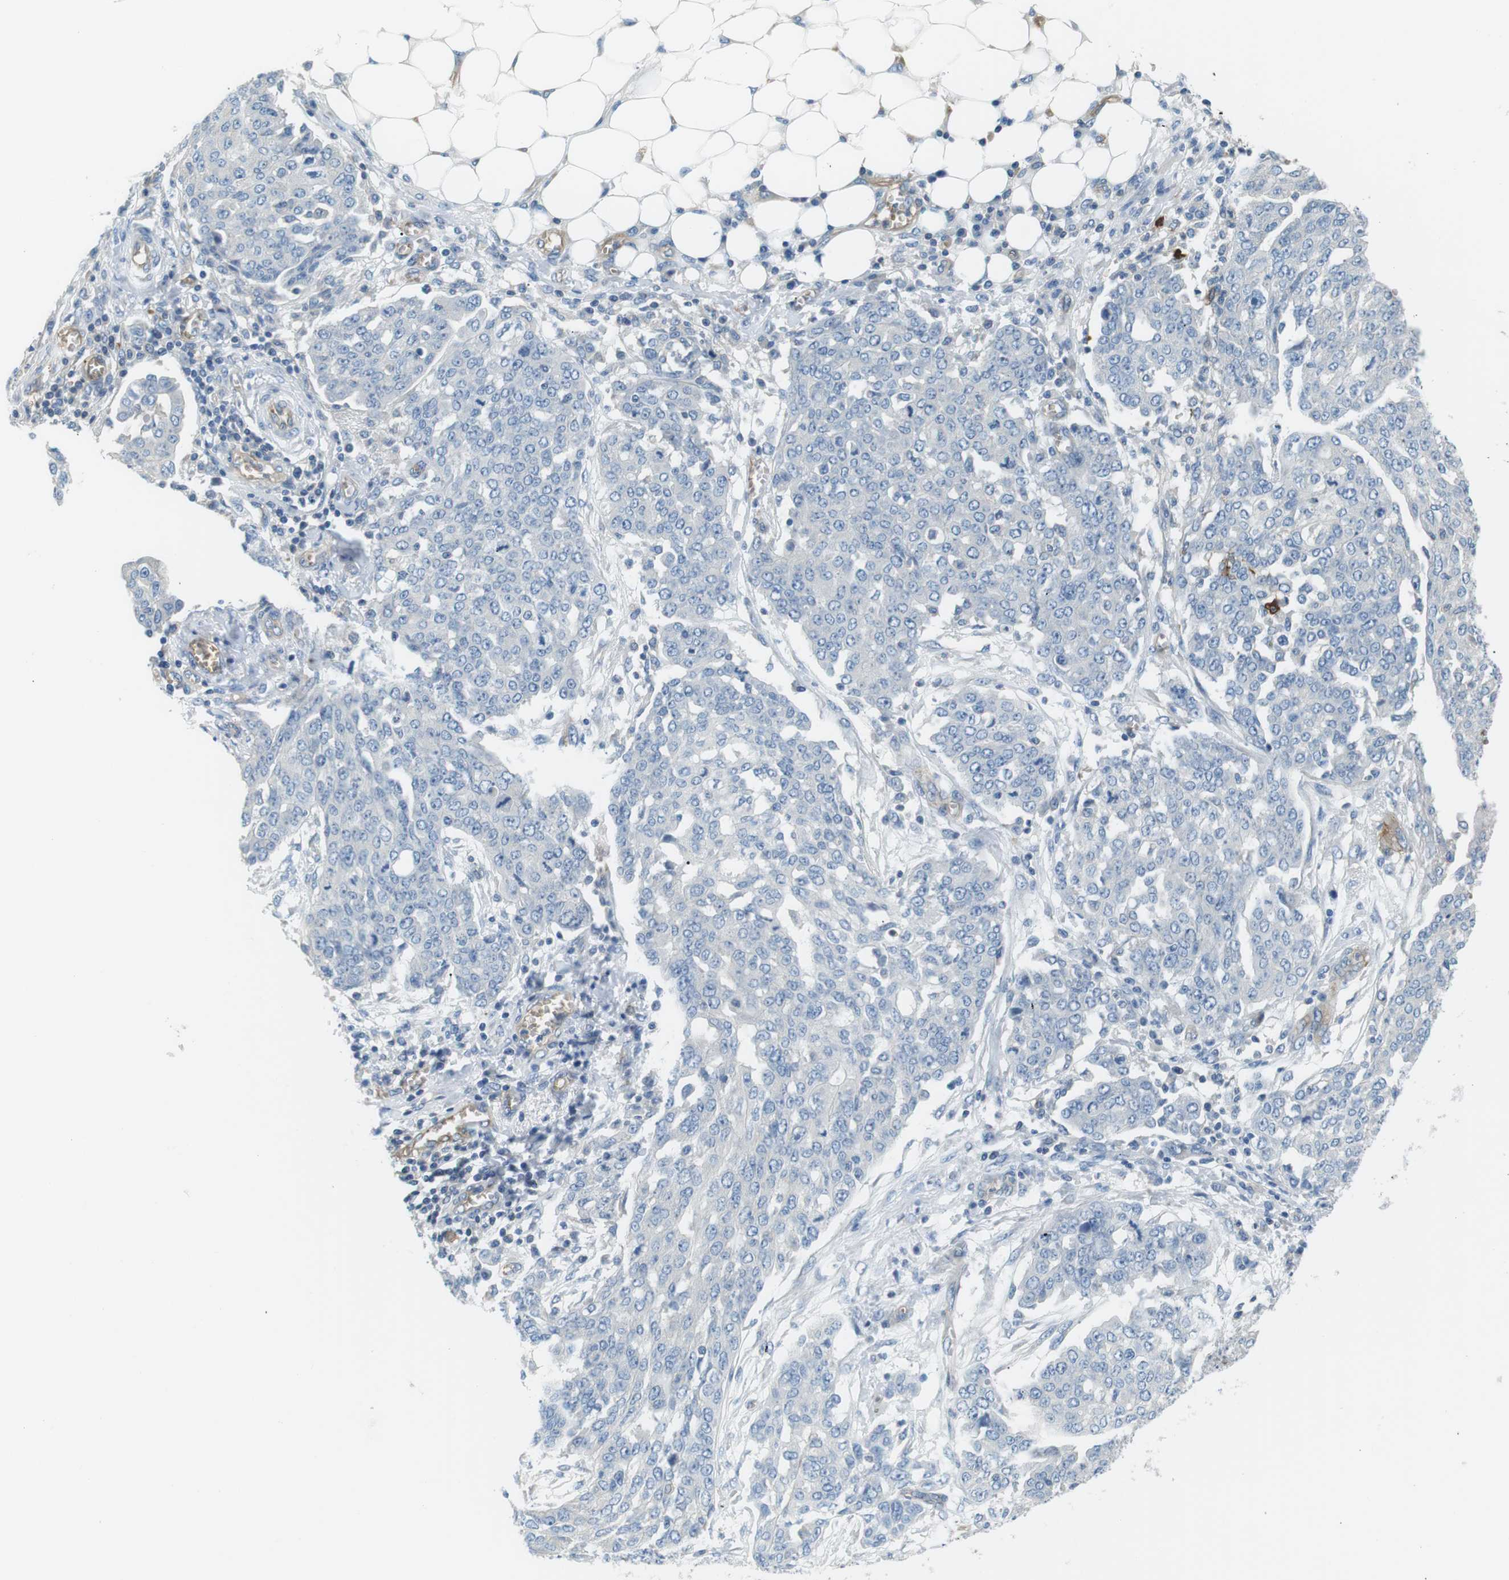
{"staining": {"intensity": "negative", "quantity": "none", "location": "none"}, "tissue": "ovarian cancer", "cell_type": "Tumor cells", "image_type": "cancer", "snomed": [{"axis": "morphology", "description": "Cystadenocarcinoma, serous, NOS"}, {"axis": "topography", "description": "Soft tissue"}, {"axis": "topography", "description": "Ovary"}], "caption": "Immunohistochemical staining of human ovarian serous cystadenocarcinoma demonstrates no significant staining in tumor cells.", "gene": "ADCY10", "patient": {"sex": "female", "age": 57}}